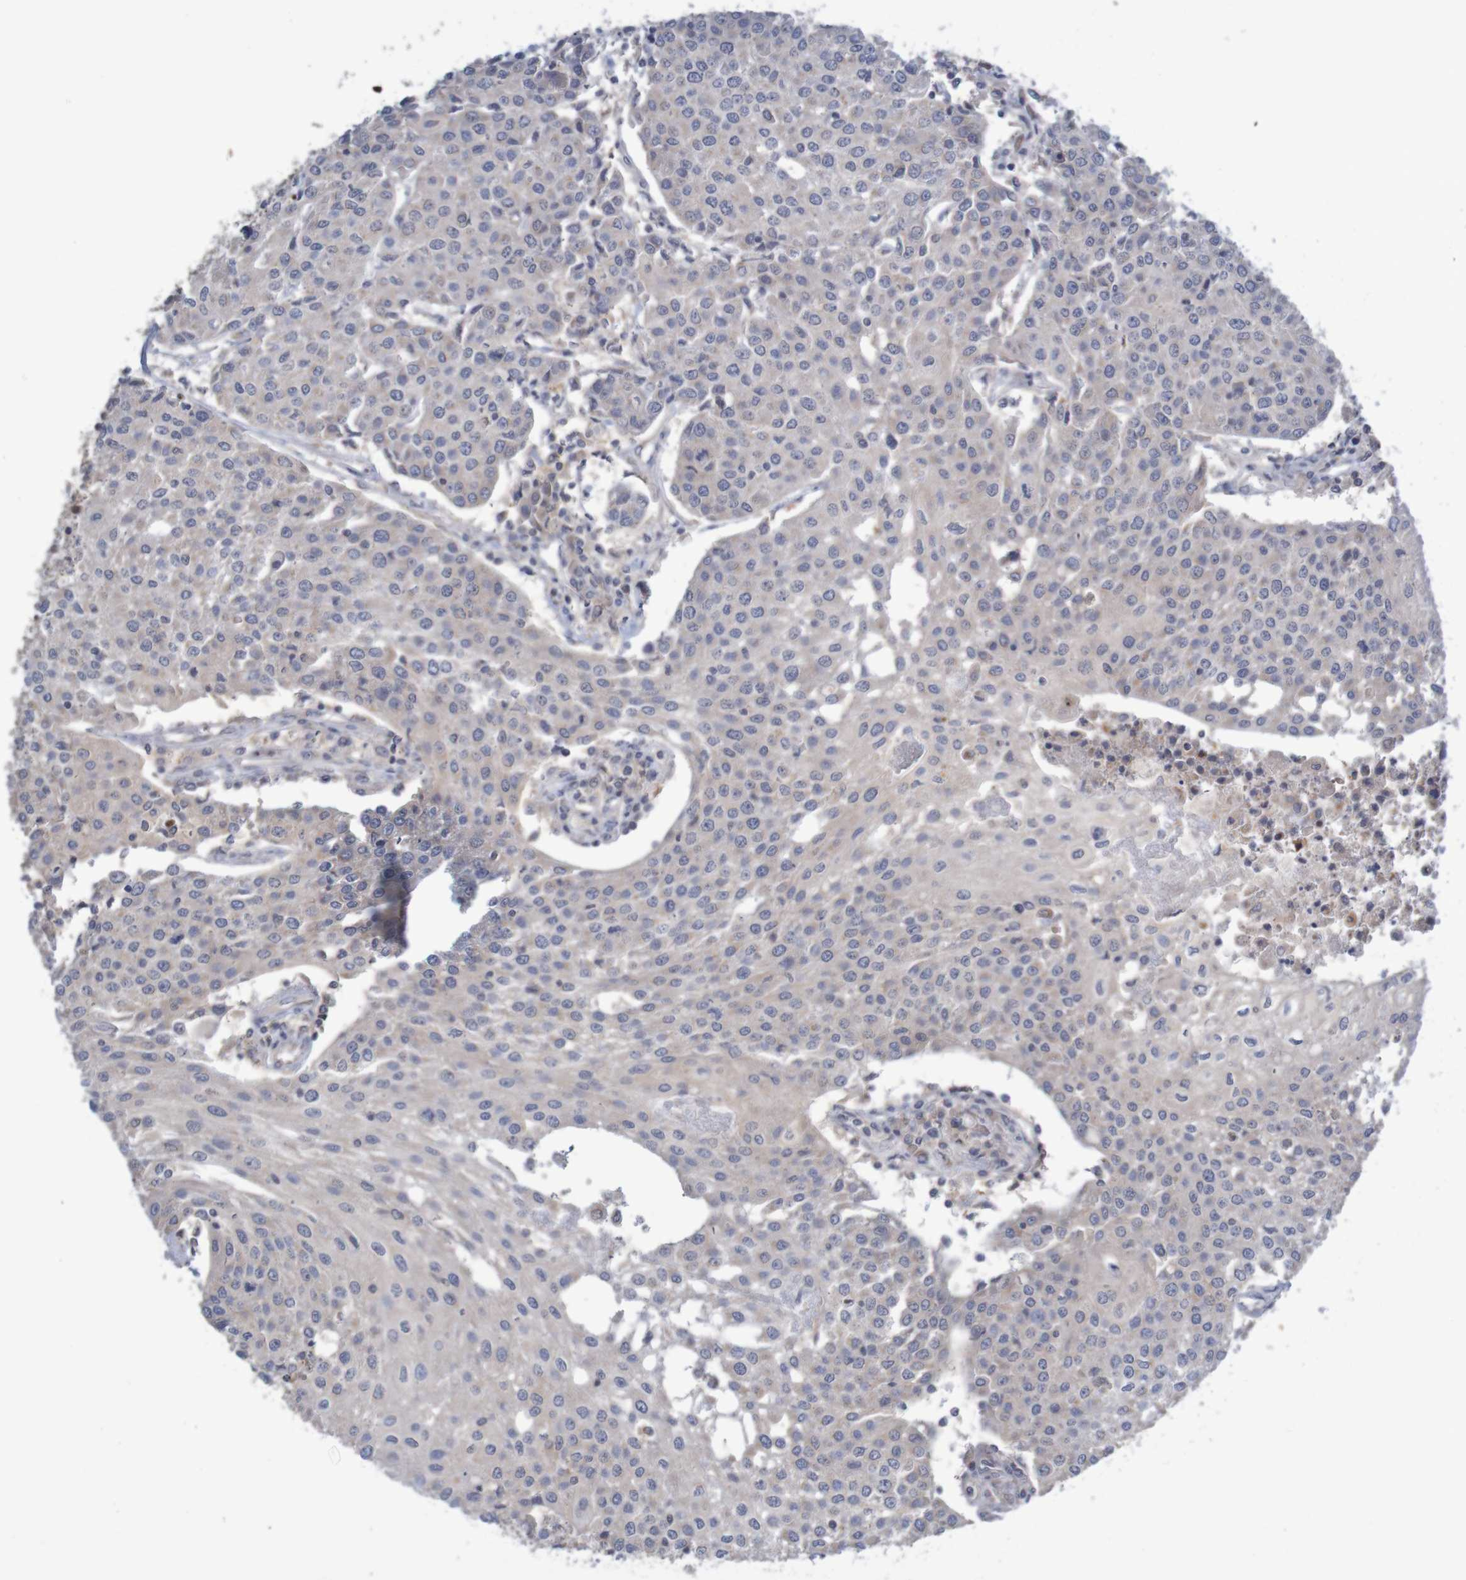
{"staining": {"intensity": "negative", "quantity": "none", "location": "none"}, "tissue": "urothelial cancer", "cell_type": "Tumor cells", "image_type": "cancer", "snomed": [{"axis": "morphology", "description": "Urothelial carcinoma, High grade"}, {"axis": "topography", "description": "Urinary bladder"}], "caption": "Immunohistochemistry (IHC) image of neoplastic tissue: urothelial carcinoma (high-grade) stained with DAB (3,3'-diaminobenzidine) displays no significant protein expression in tumor cells.", "gene": "ANKK1", "patient": {"sex": "female", "age": 85}}